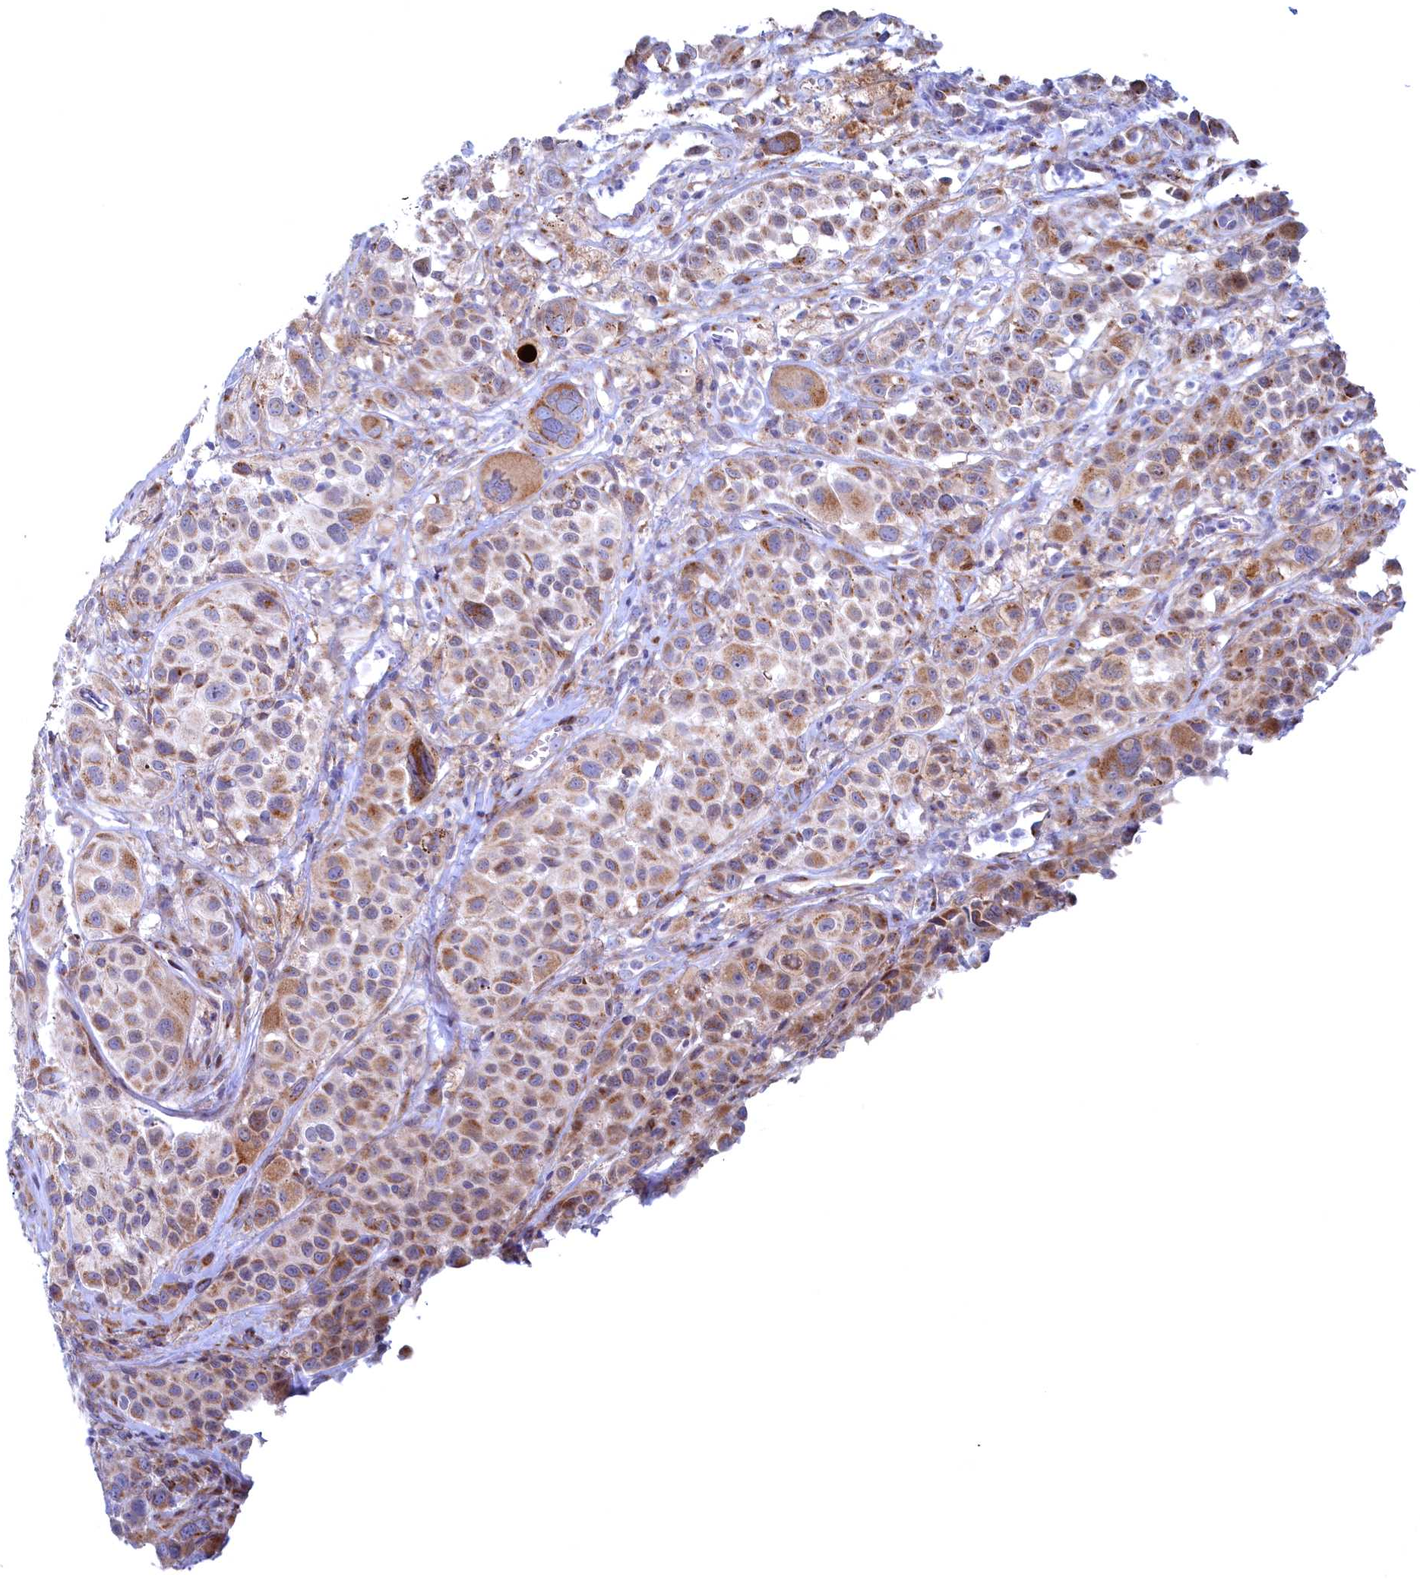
{"staining": {"intensity": "moderate", "quantity": "25%-75%", "location": "cytoplasmic/membranous"}, "tissue": "melanoma", "cell_type": "Tumor cells", "image_type": "cancer", "snomed": [{"axis": "morphology", "description": "Malignant melanoma, NOS"}, {"axis": "topography", "description": "Skin of trunk"}], "caption": "This micrograph demonstrates immunohistochemistry staining of malignant melanoma, with medium moderate cytoplasmic/membranous staining in approximately 25%-75% of tumor cells.", "gene": "MTFMT", "patient": {"sex": "male", "age": 71}}